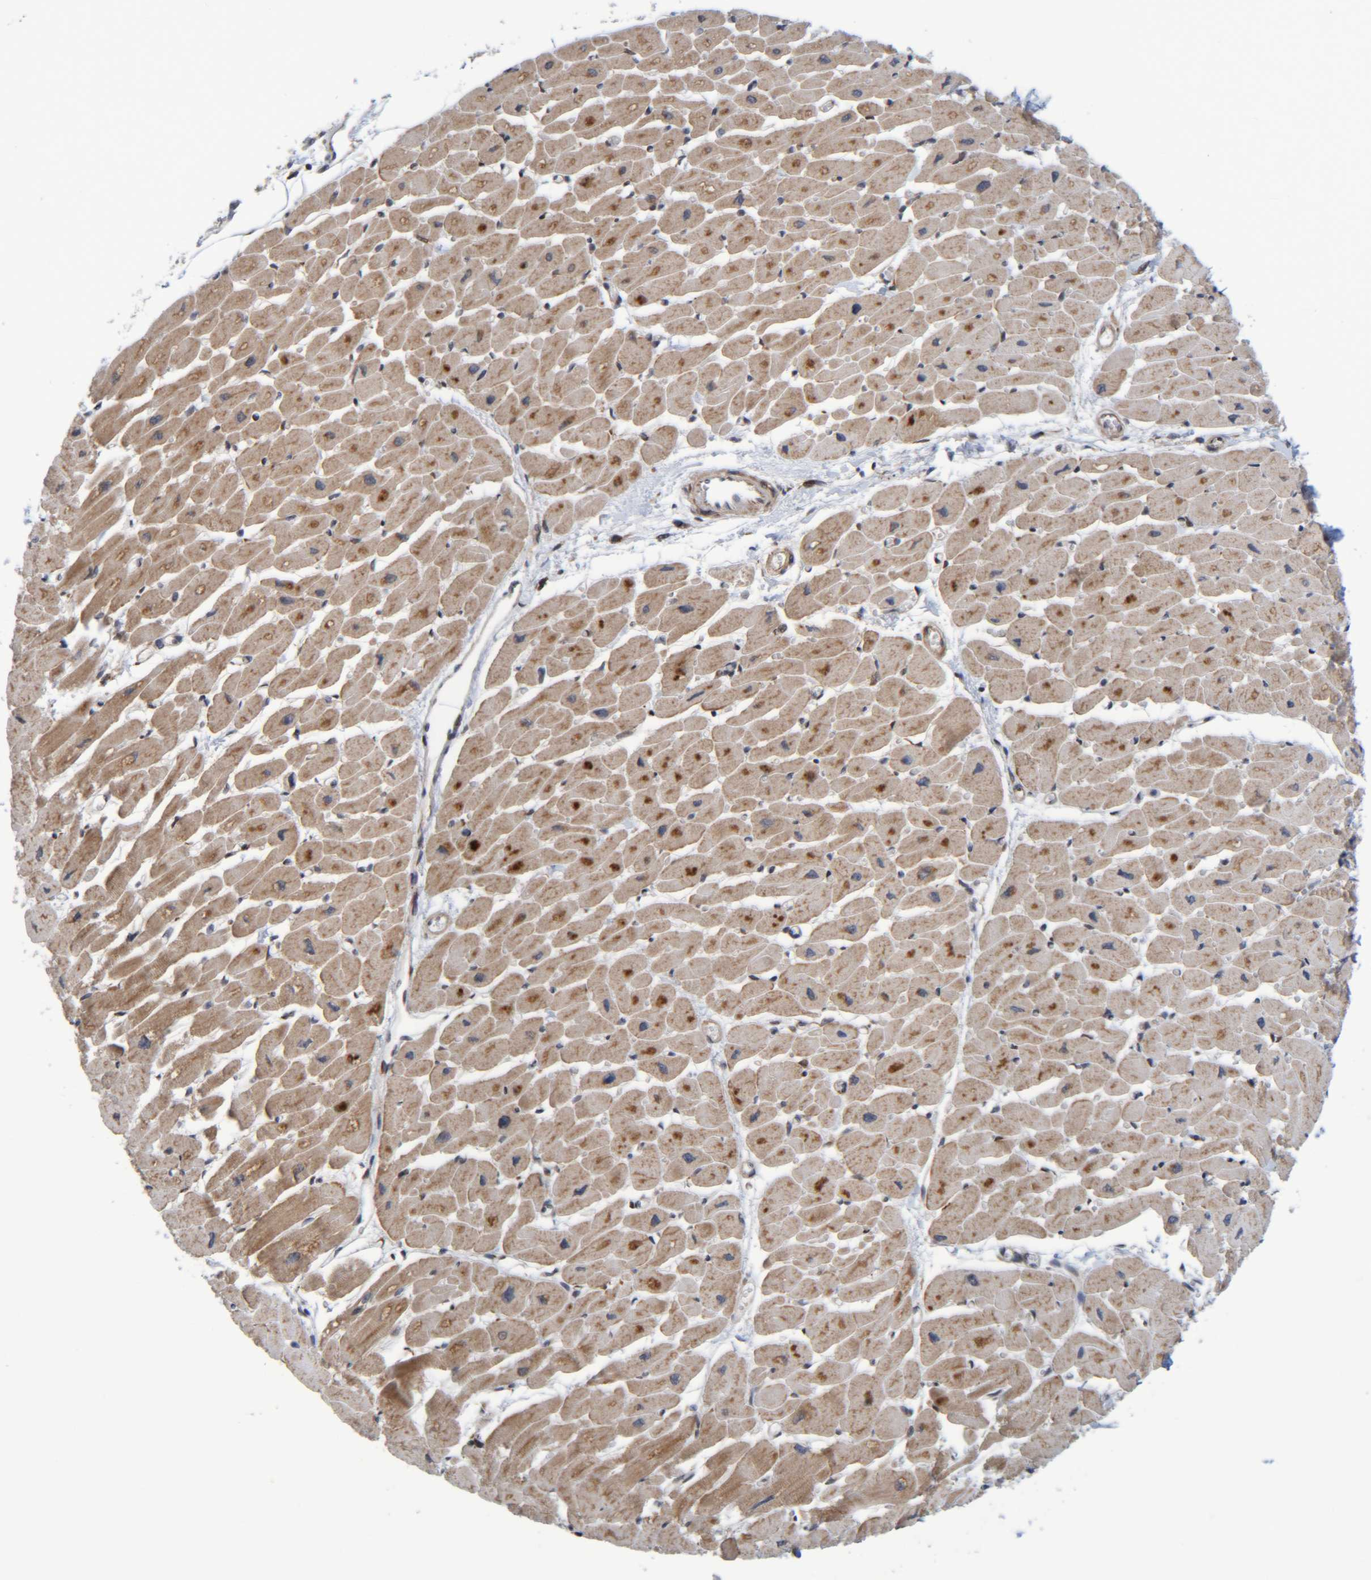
{"staining": {"intensity": "strong", "quantity": ">75%", "location": "cytoplasmic/membranous"}, "tissue": "heart muscle", "cell_type": "Cardiomyocytes", "image_type": "normal", "snomed": [{"axis": "morphology", "description": "Normal tissue, NOS"}, {"axis": "topography", "description": "Heart"}], "caption": "IHC histopathology image of benign heart muscle: heart muscle stained using IHC reveals high levels of strong protein expression localized specifically in the cytoplasmic/membranous of cardiomyocytes, appearing as a cytoplasmic/membranous brown color.", "gene": "CCDC57", "patient": {"sex": "female", "age": 54}}